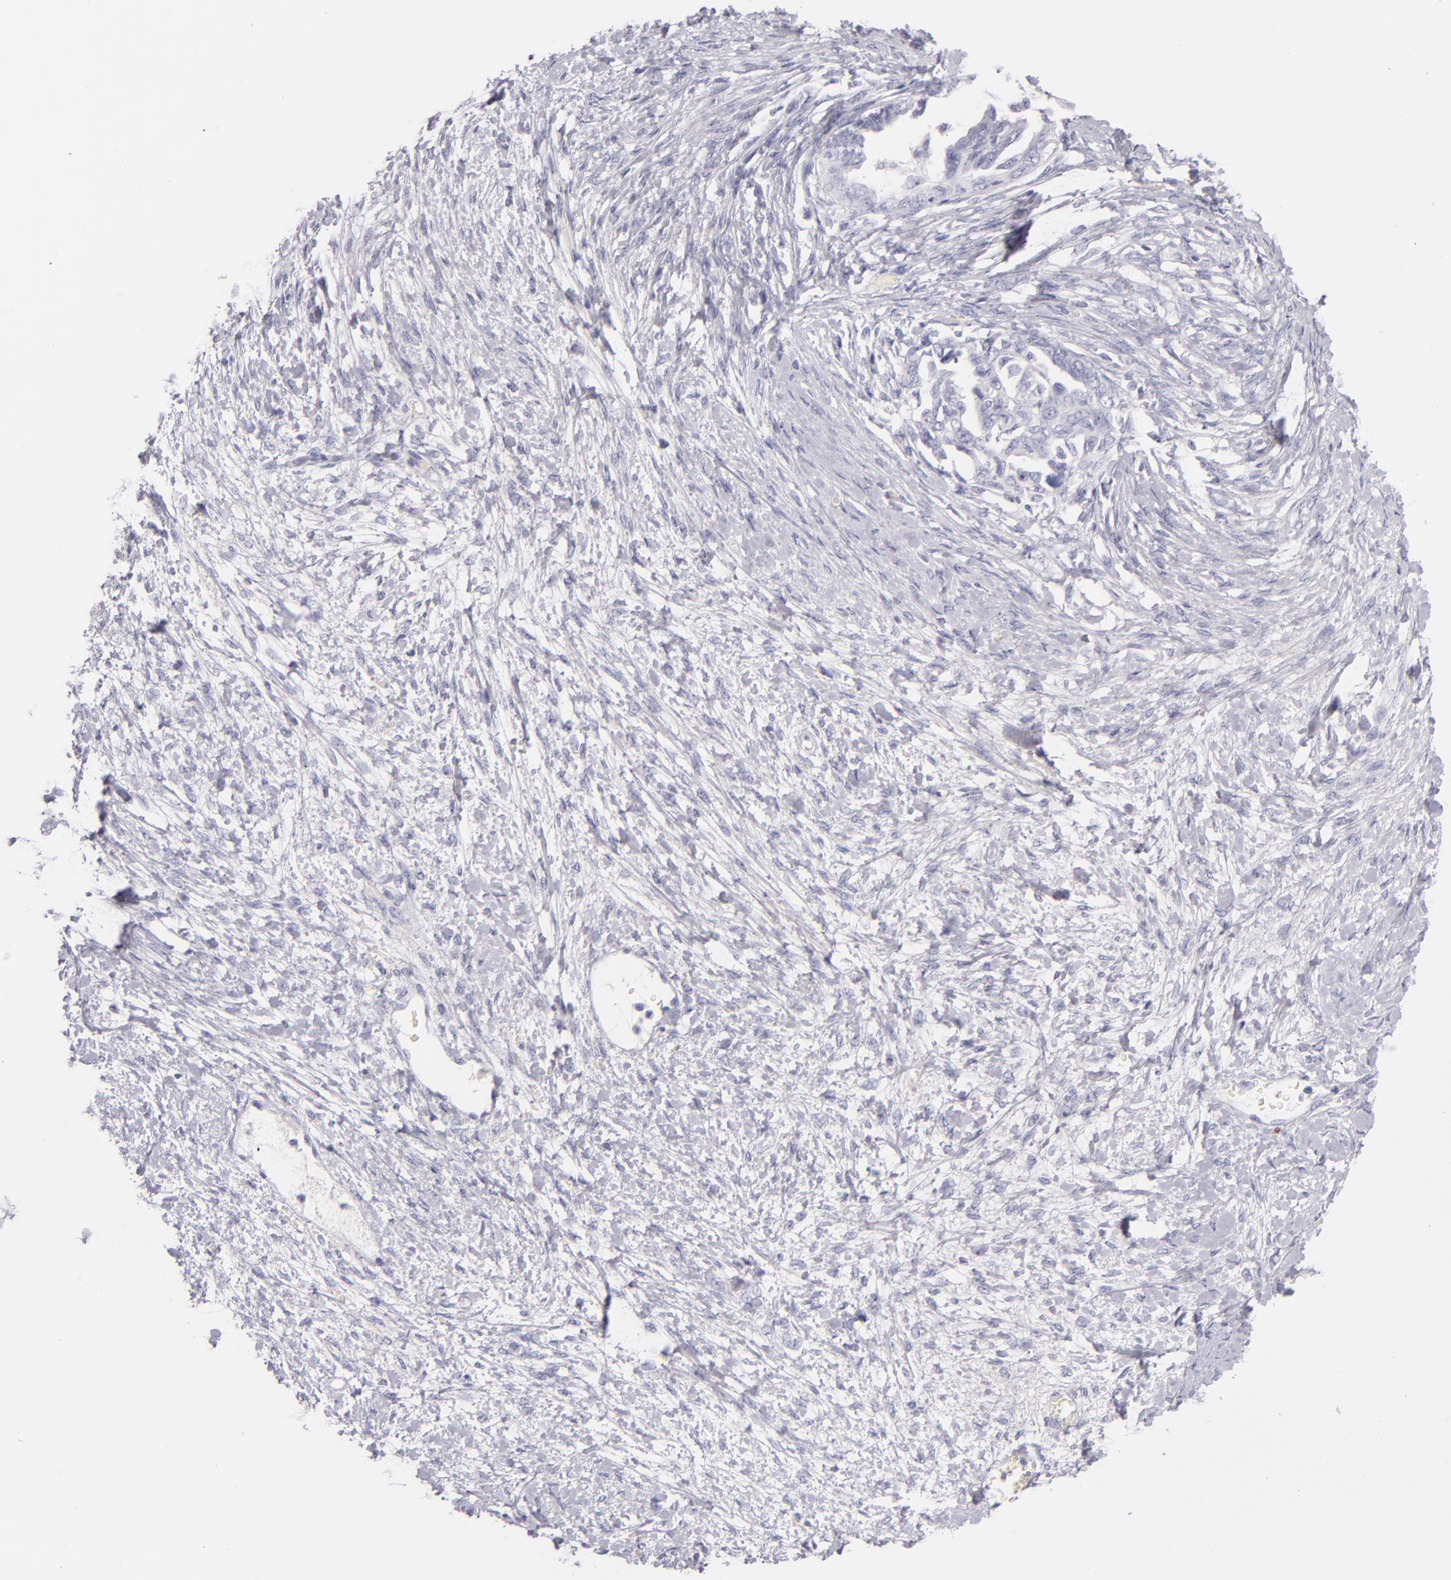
{"staining": {"intensity": "negative", "quantity": "none", "location": "none"}, "tissue": "ovarian cancer", "cell_type": "Tumor cells", "image_type": "cancer", "snomed": [{"axis": "morphology", "description": "Cystadenocarcinoma, serous, NOS"}, {"axis": "topography", "description": "Ovary"}], "caption": "Immunohistochemistry histopathology image of neoplastic tissue: ovarian cancer stained with DAB (3,3'-diaminobenzidine) exhibits no significant protein positivity in tumor cells. (IHC, brightfield microscopy, high magnification).", "gene": "TPSD1", "patient": {"sex": "female", "age": 69}}